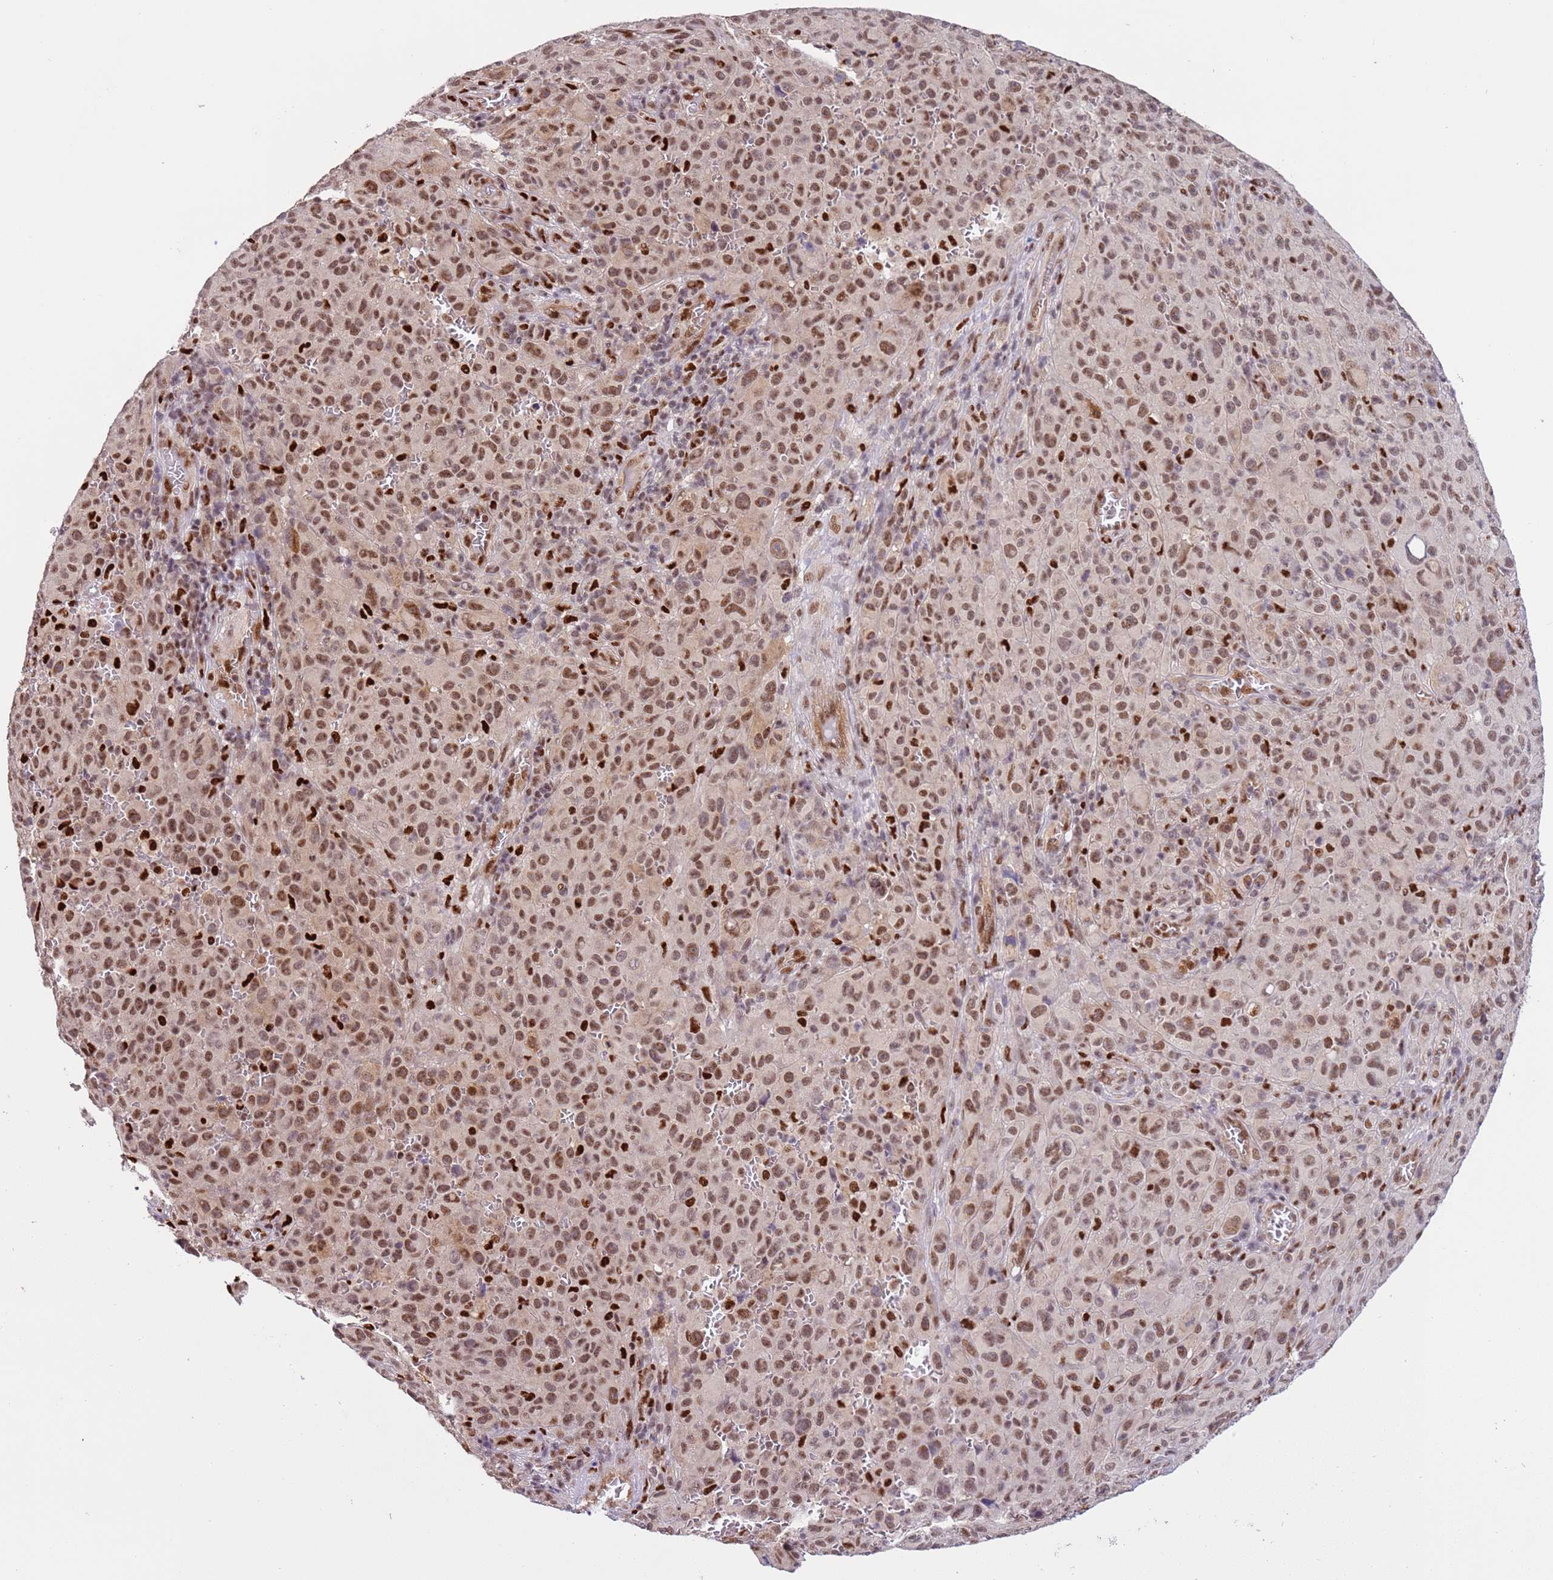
{"staining": {"intensity": "moderate", "quantity": ">75%", "location": "nuclear"}, "tissue": "melanoma", "cell_type": "Tumor cells", "image_type": "cancer", "snomed": [{"axis": "morphology", "description": "Malignant melanoma, NOS"}, {"axis": "topography", "description": "Skin"}], "caption": "Malignant melanoma stained for a protein exhibits moderate nuclear positivity in tumor cells.", "gene": "PRPF6", "patient": {"sex": "female", "age": 82}}